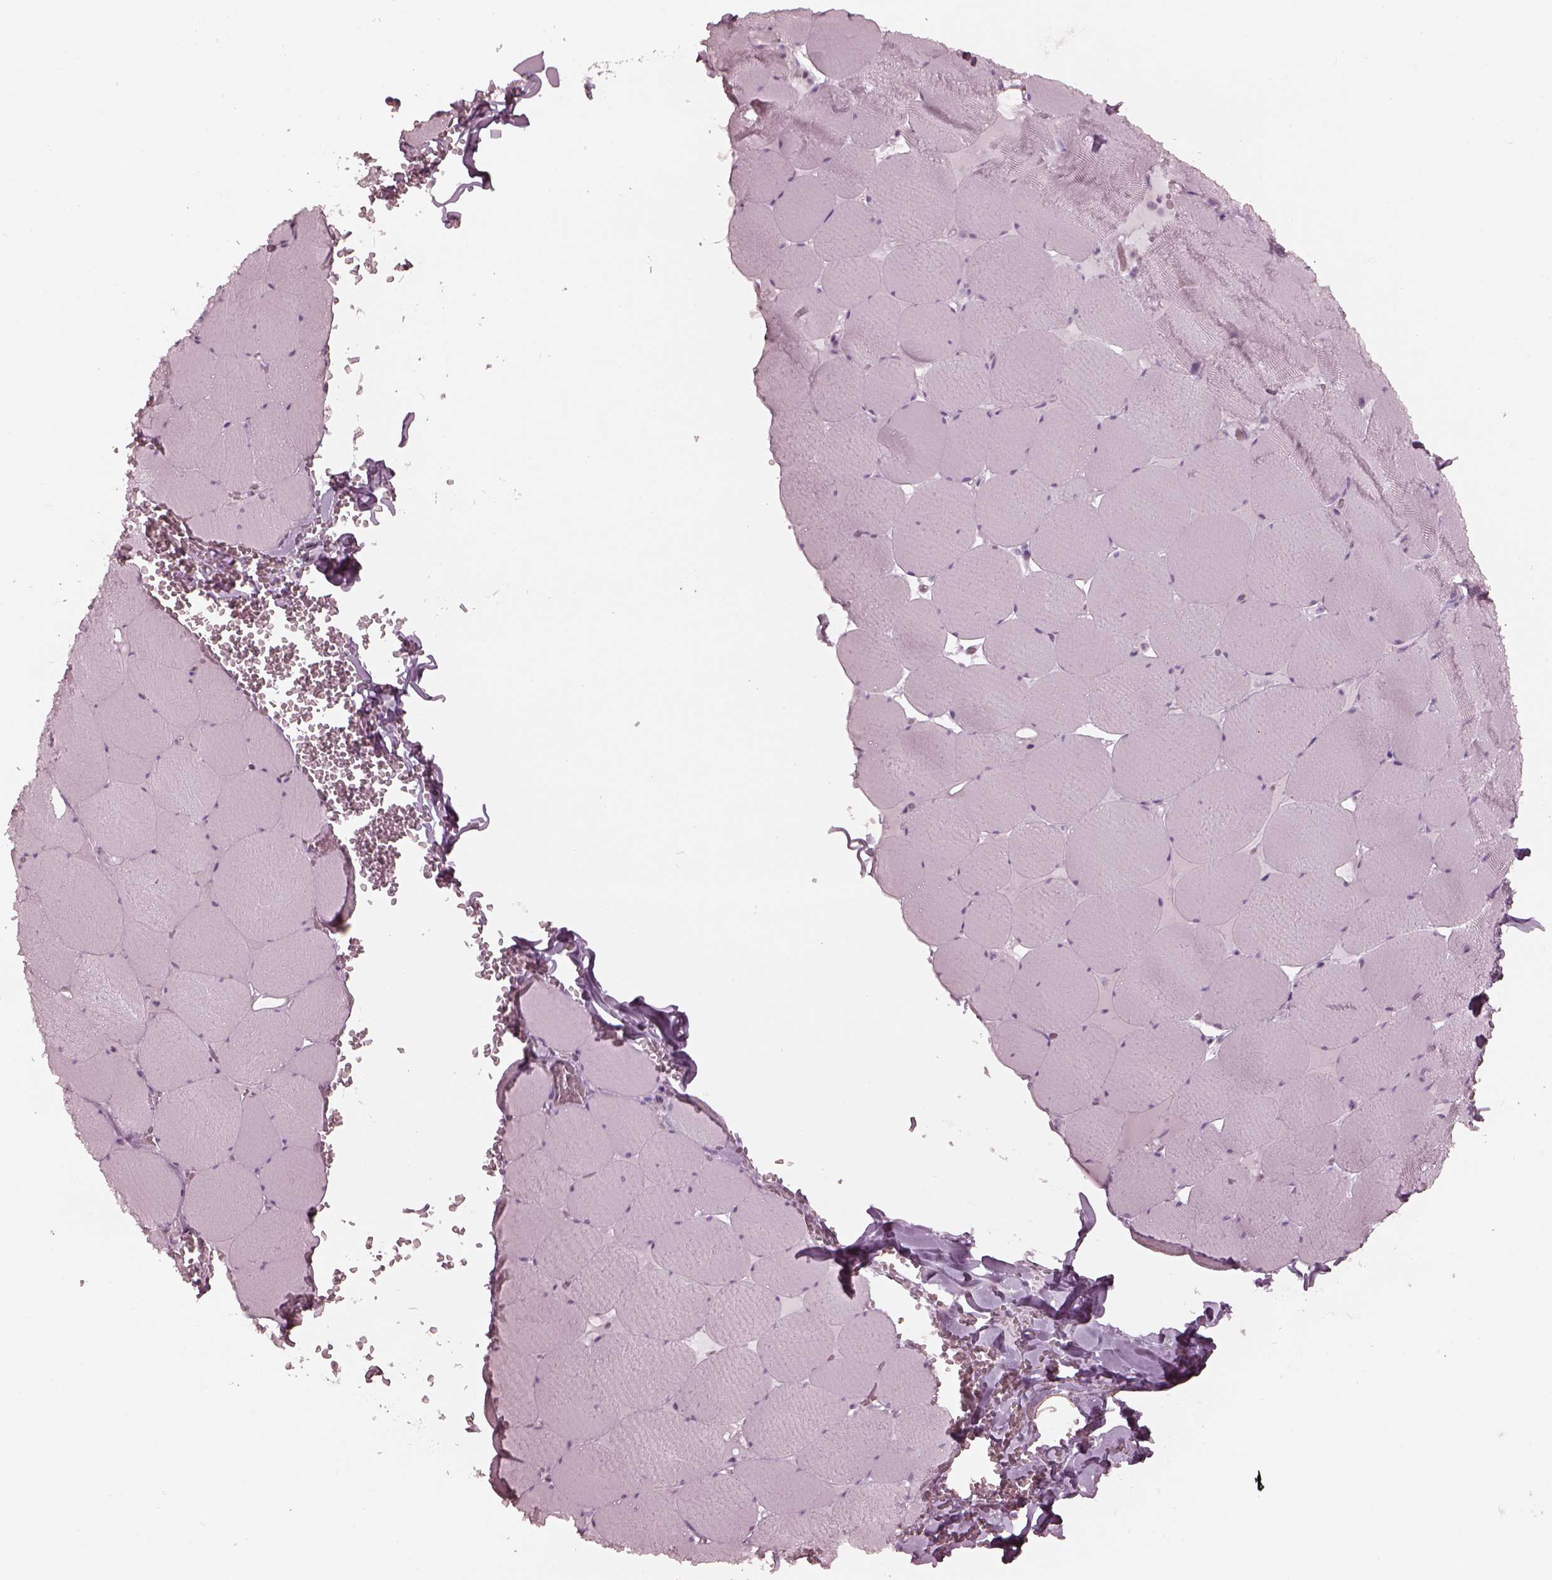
{"staining": {"intensity": "negative", "quantity": "none", "location": "none"}, "tissue": "skeletal muscle", "cell_type": "Myocytes", "image_type": "normal", "snomed": [{"axis": "morphology", "description": "Normal tissue, NOS"}, {"axis": "morphology", "description": "Malignant melanoma, Metastatic site"}, {"axis": "topography", "description": "Skeletal muscle"}], "caption": "Photomicrograph shows no protein expression in myocytes of benign skeletal muscle.", "gene": "C2orf81", "patient": {"sex": "male", "age": 50}}